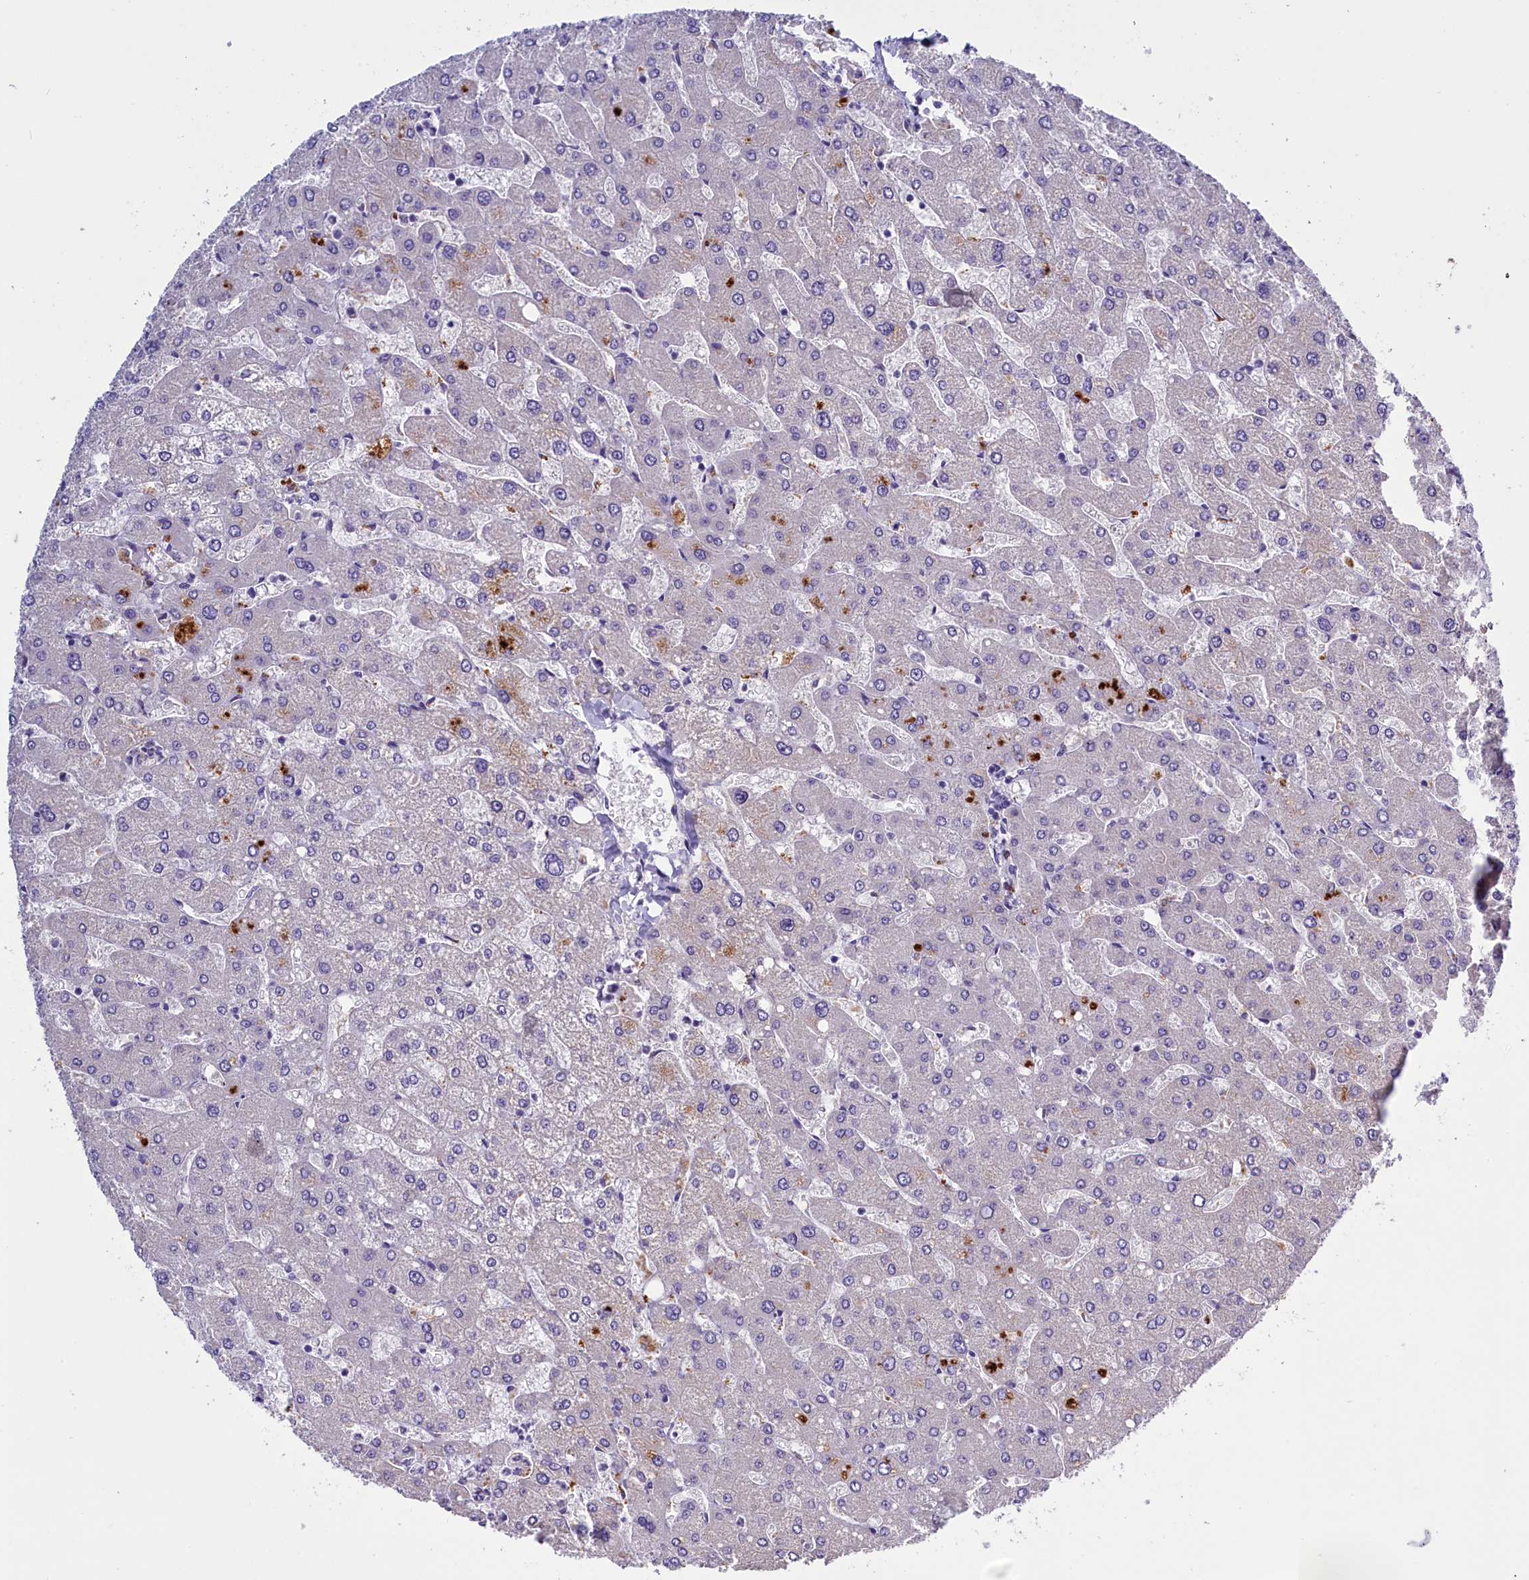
{"staining": {"intensity": "negative", "quantity": "none", "location": "none"}, "tissue": "liver", "cell_type": "Cholangiocytes", "image_type": "normal", "snomed": [{"axis": "morphology", "description": "Normal tissue, NOS"}, {"axis": "topography", "description": "Liver"}], "caption": "Cholangiocytes are negative for protein expression in benign human liver.", "gene": "RTTN", "patient": {"sex": "male", "age": 55}}